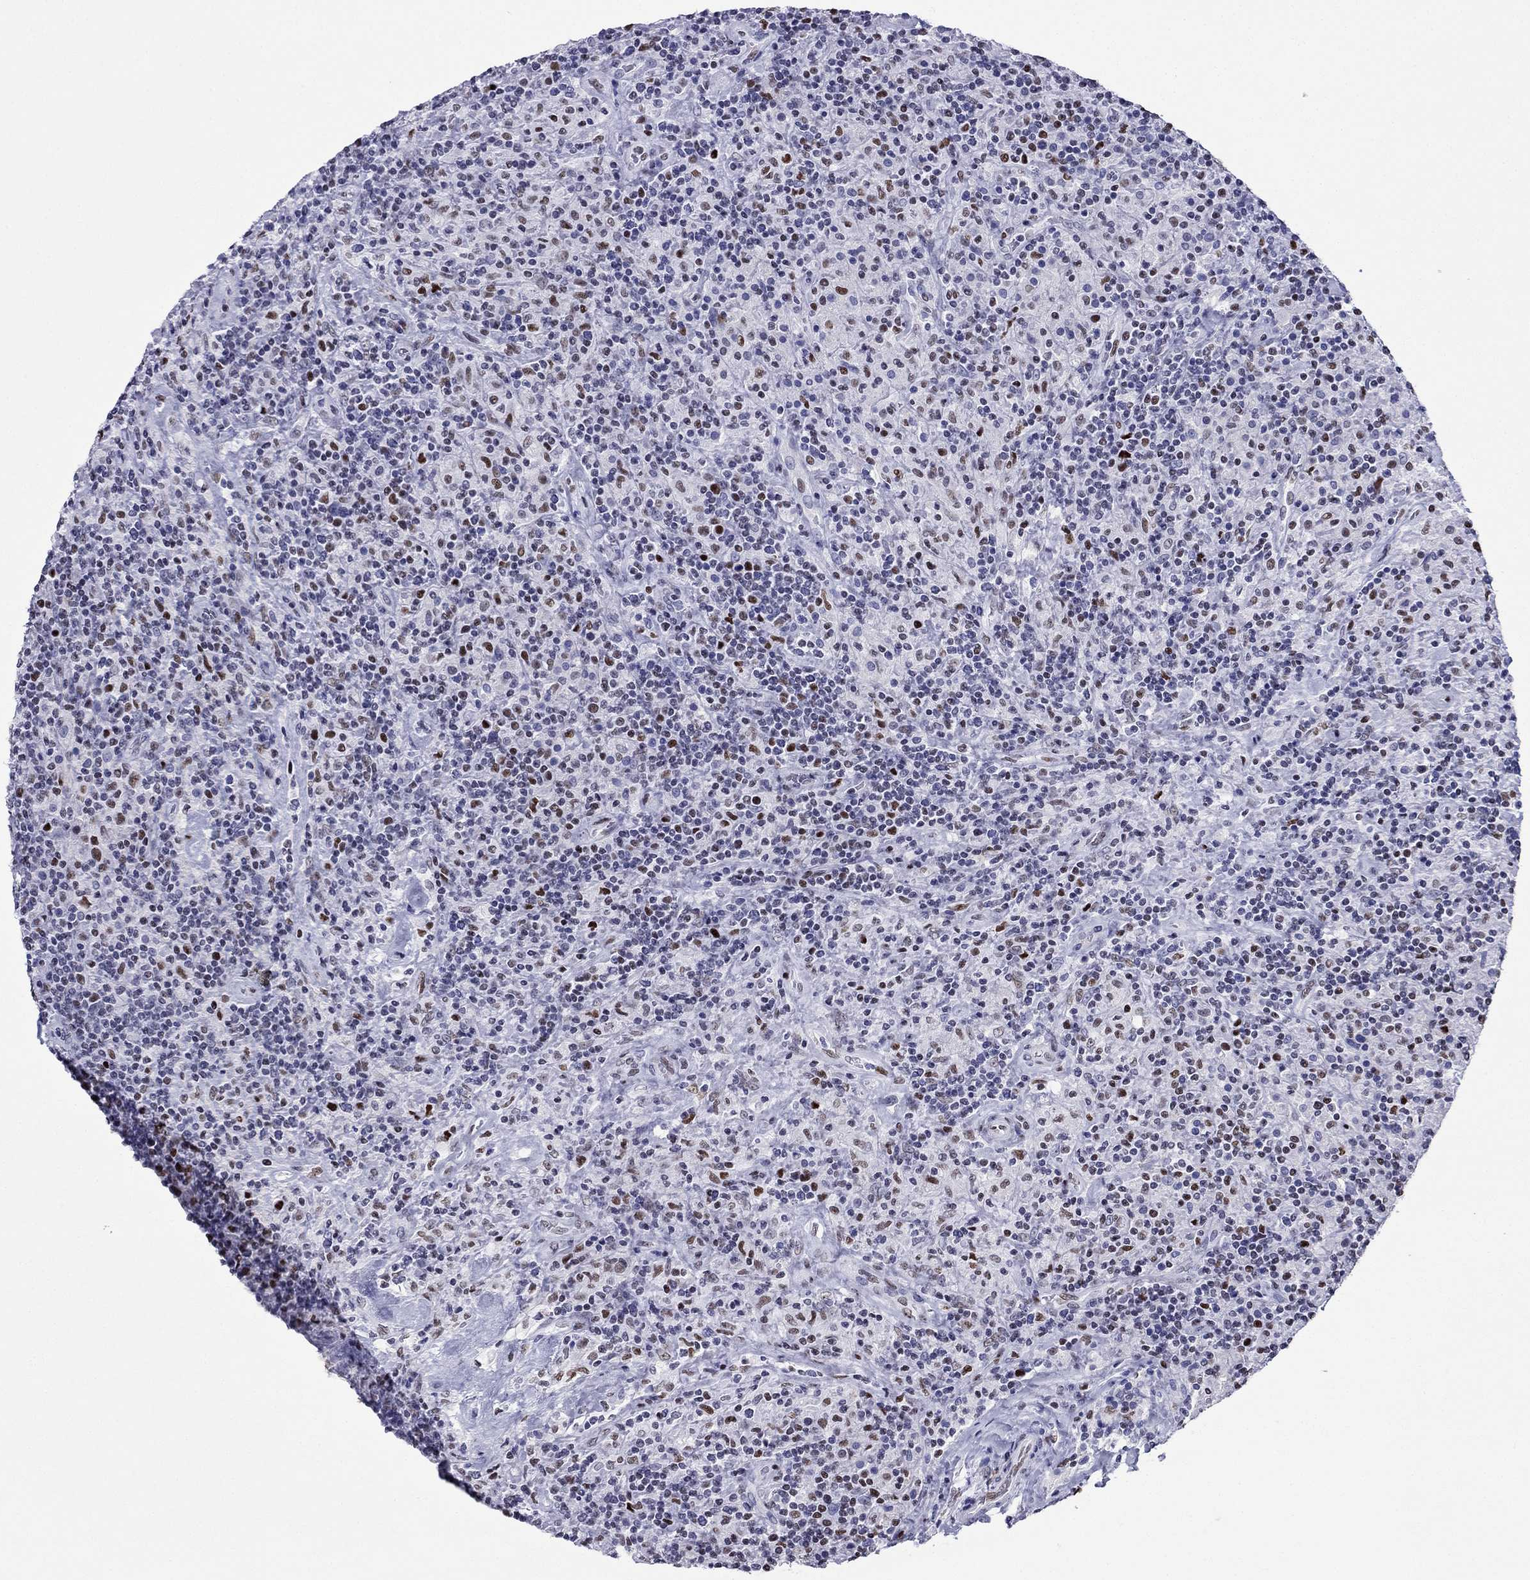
{"staining": {"intensity": "moderate", "quantity": "25%-75%", "location": "nuclear"}, "tissue": "lymphoma", "cell_type": "Tumor cells", "image_type": "cancer", "snomed": [{"axis": "morphology", "description": "Hodgkin's disease, NOS"}, {"axis": "topography", "description": "Lymph node"}], "caption": "Immunohistochemical staining of Hodgkin's disease displays medium levels of moderate nuclear protein expression in approximately 25%-75% of tumor cells.", "gene": "PPM1G", "patient": {"sex": "male", "age": 70}}